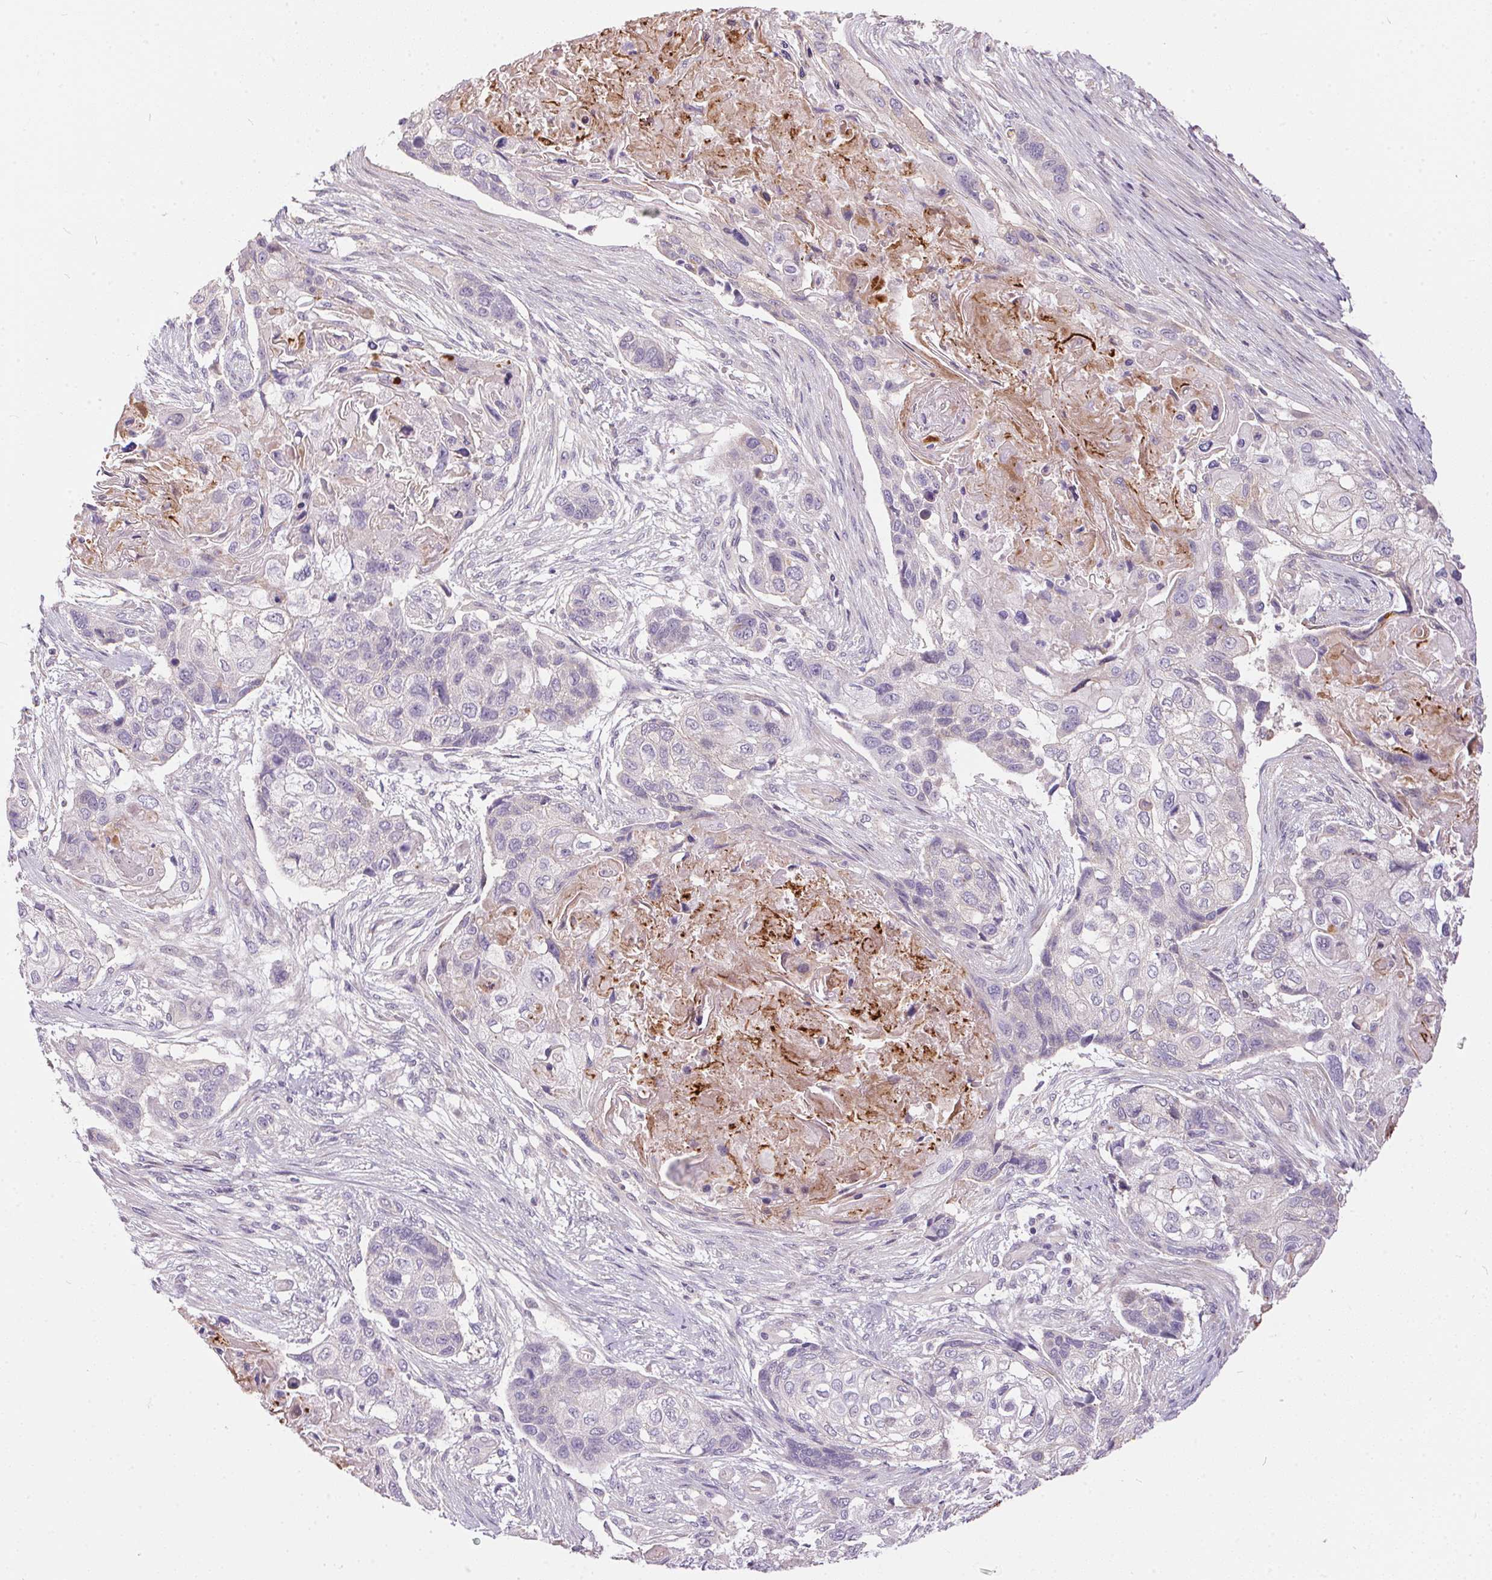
{"staining": {"intensity": "negative", "quantity": "none", "location": "none"}, "tissue": "lung cancer", "cell_type": "Tumor cells", "image_type": "cancer", "snomed": [{"axis": "morphology", "description": "Squamous cell carcinoma, NOS"}, {"axis": "topography", "description": "Lung"}], "caption": "This is an immunohistochemistry (IHC) photomicrograph of human lung cancer (squamous cell carcinoma). There is no expression in tumor cells.", "gene": "UNC13B", "patient": {"sex": "male", "age": 69}}